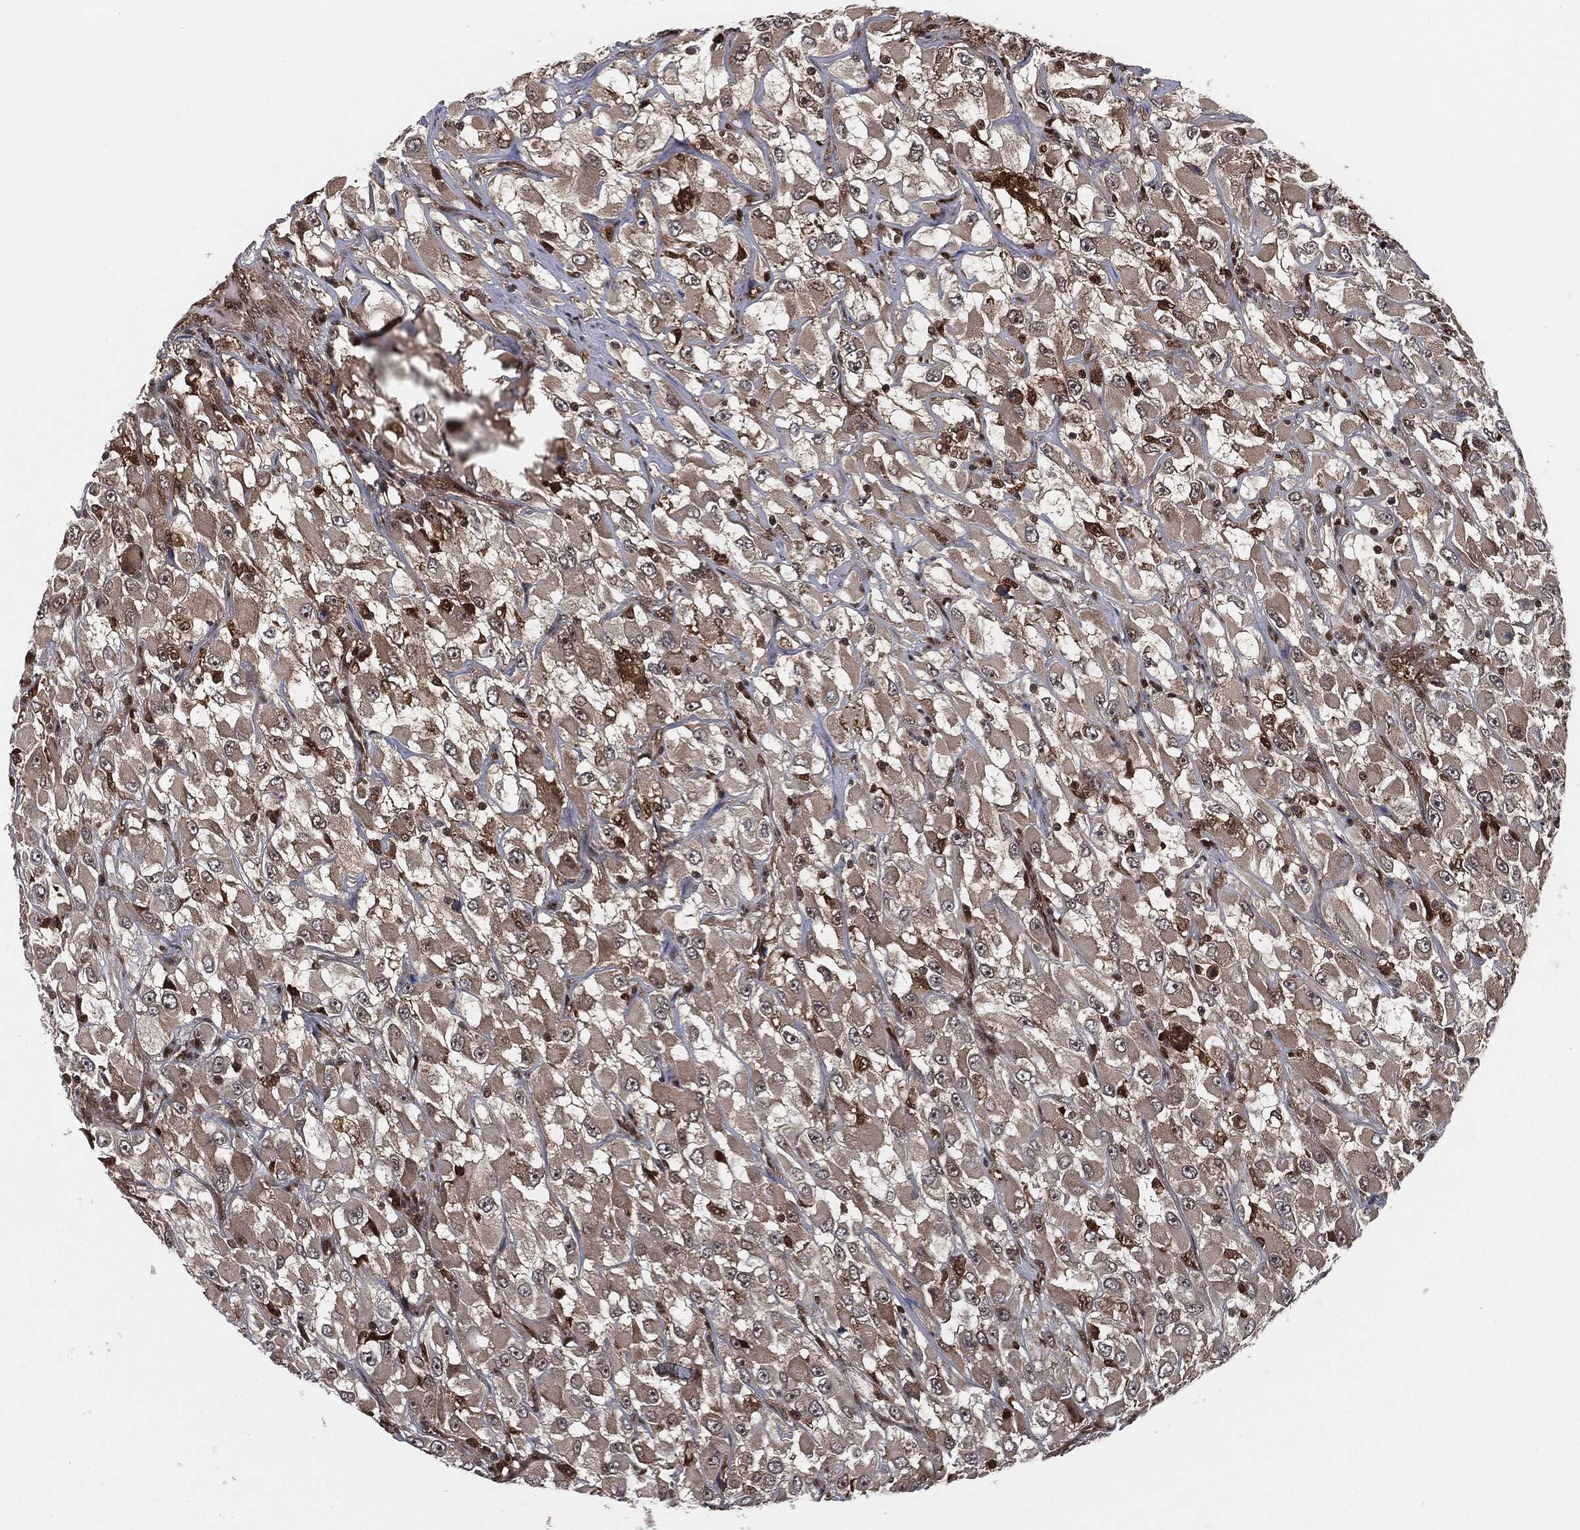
{"staining": {"intensity": "negative", "quantity": "none", "location": "none"}, "tissue": "renal cancer", "cell_type": "Tumor cells", "image_type": "cancer", "snomed": [{"axis": "morphology", "description": "Adenocarcinoma, NOS"}, {"axis": "topography", "description": "Kidney"}], "caption": "Tumor cells show no significant positivity in renal cancer. Brightfield microscopy of IHC stained with DAB (brown) and hematoxylin (blue), captured at high magnification.", "gene": "CAPRIN2", "patient": {"sex": "female", "age": 52}}